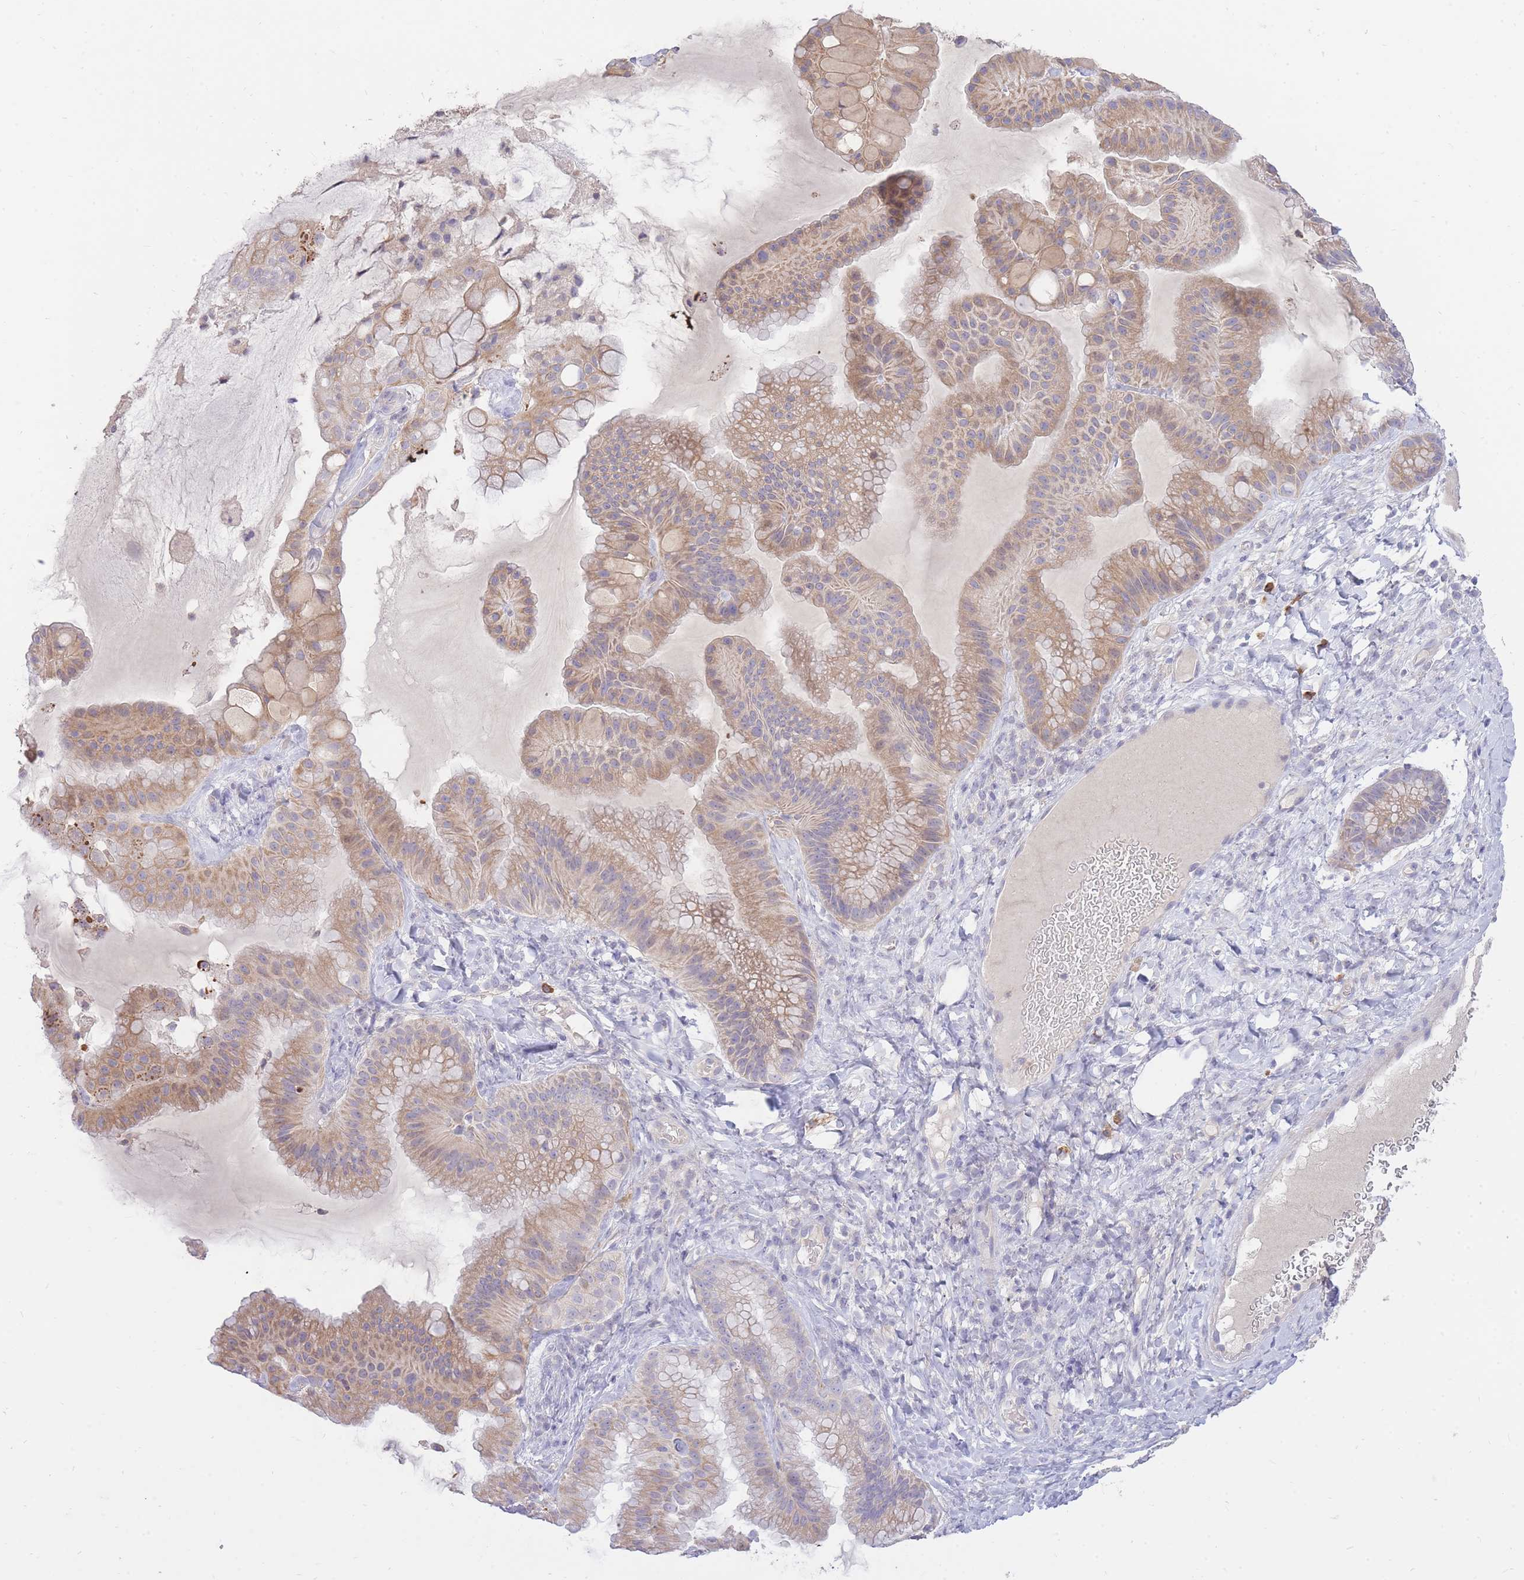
{"staining": {"intensity": "moderate", "quantity": "25%-75%", "location": "cytoplasmic/membranous"}, "tissue": "ovarian cancer", "cell_type": "Tumor cells", "image_type": "cancer", "snomed": [{"axis": "morphology", "description": "Cystadenocarcinoma, mucinous, NOS"}, {"axis": "topography", "description": "Ovary"}], "caption": "Immunohistochemistry (IHC) photomicrograph of ovarian mucinous cystadenocarcinoma stained for a protein (brown), which exhibits medium levels of moderate cytoplasmic/membranous positivity in about 25%-75% of tumor cells.", "gene": "FRG2C", "patient": {"sex": "female", "age": 61}}